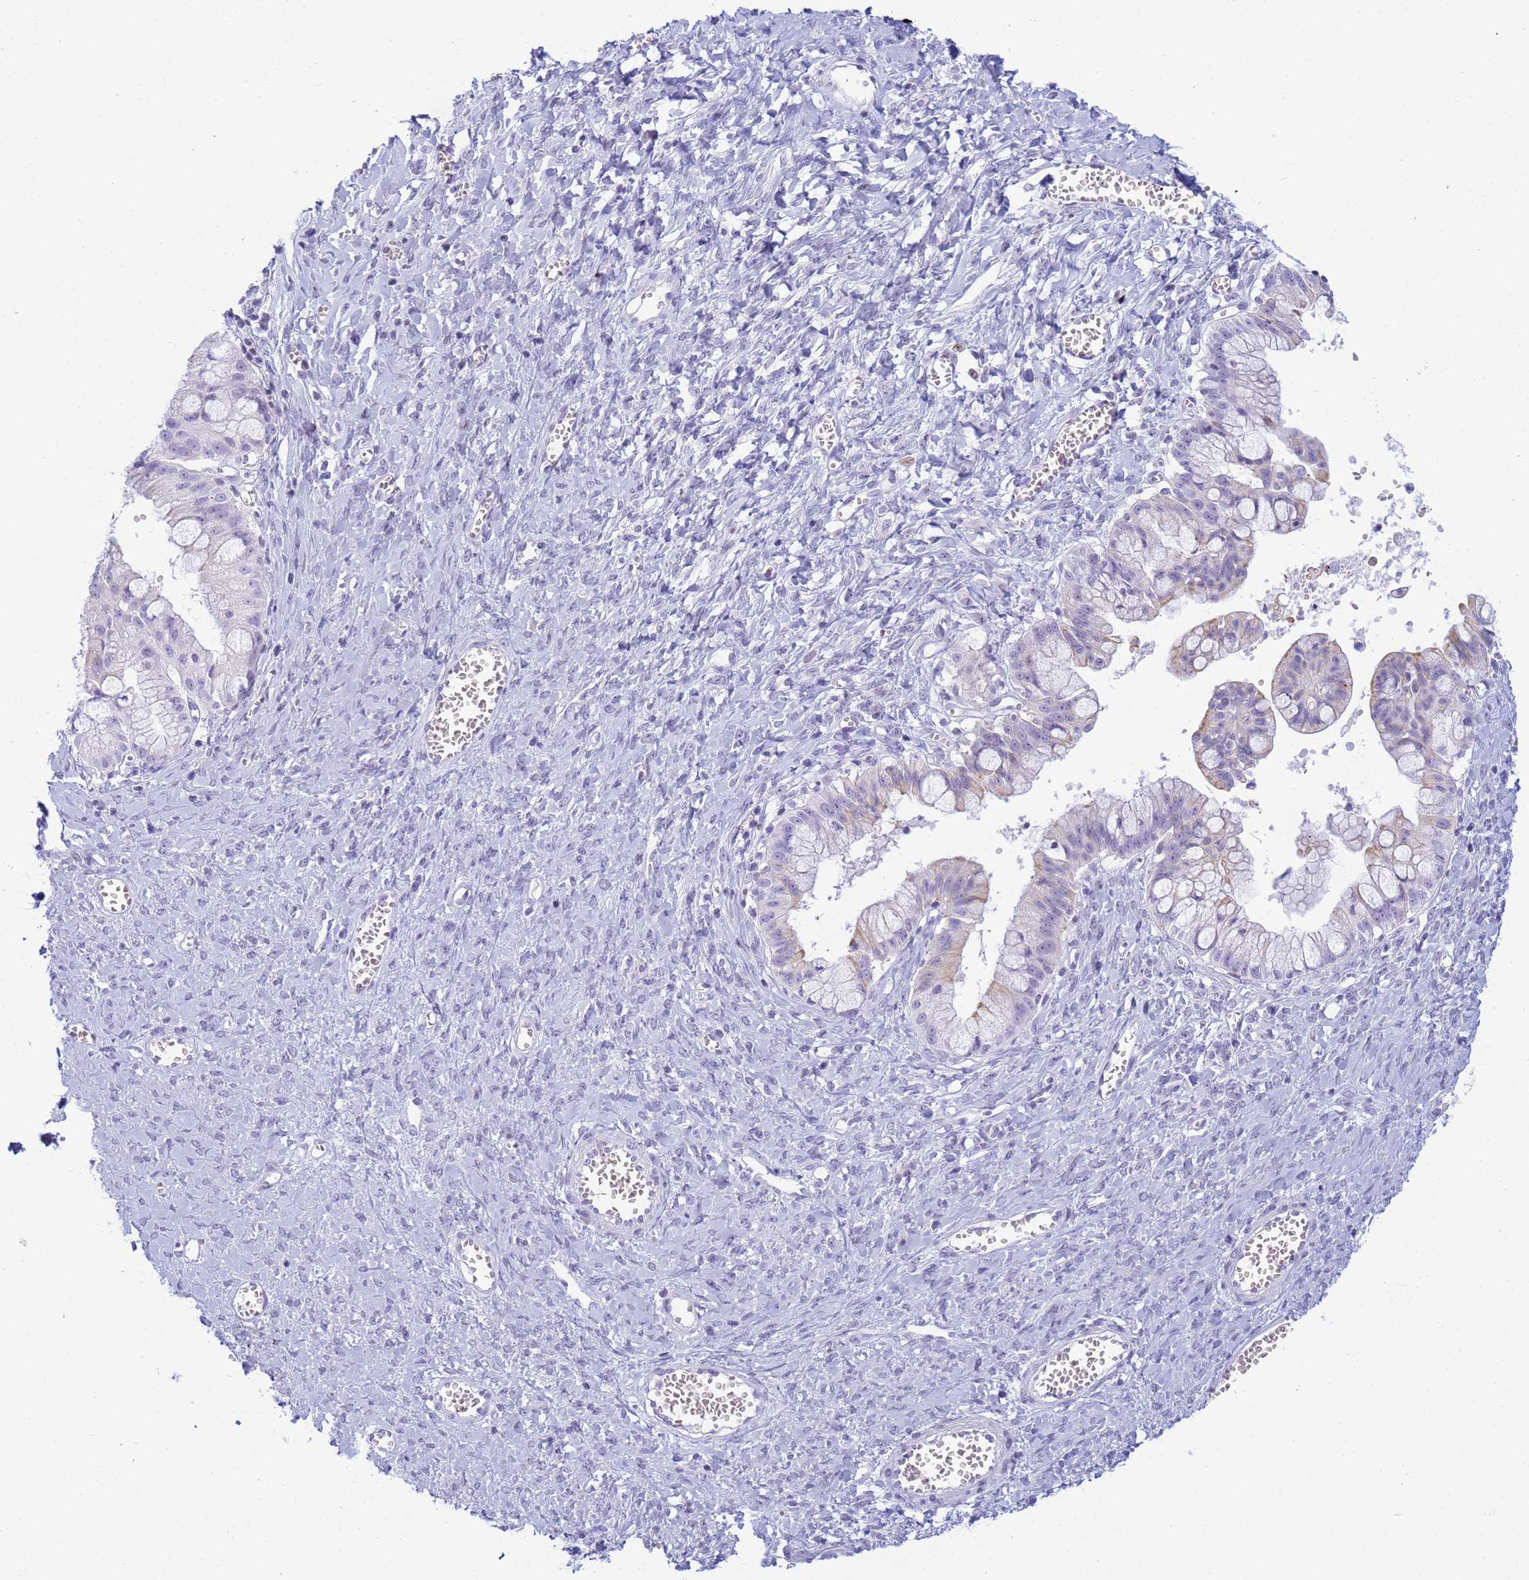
{"staining": {"intensity": "weak", "quantity": "<25%", "location": "cytoplasmic/membranous"}, "tissue": "ovarian cancer", "cell_type": "Tumor cells", "image_type": "cancer", "snomed": [{"axis": "morphology", "description": "Cystadenocarcinoma, mucinous, NOS"}, {"axis": "topography", "description": "Ovary"}], "caption": "Immunohistochemistry of human ovarian mucinous cystadenocarcinoma demonstrates no staining in tumor cells.", "gene": "SNX20", "patient": {"sex": "female", "age": 70}}